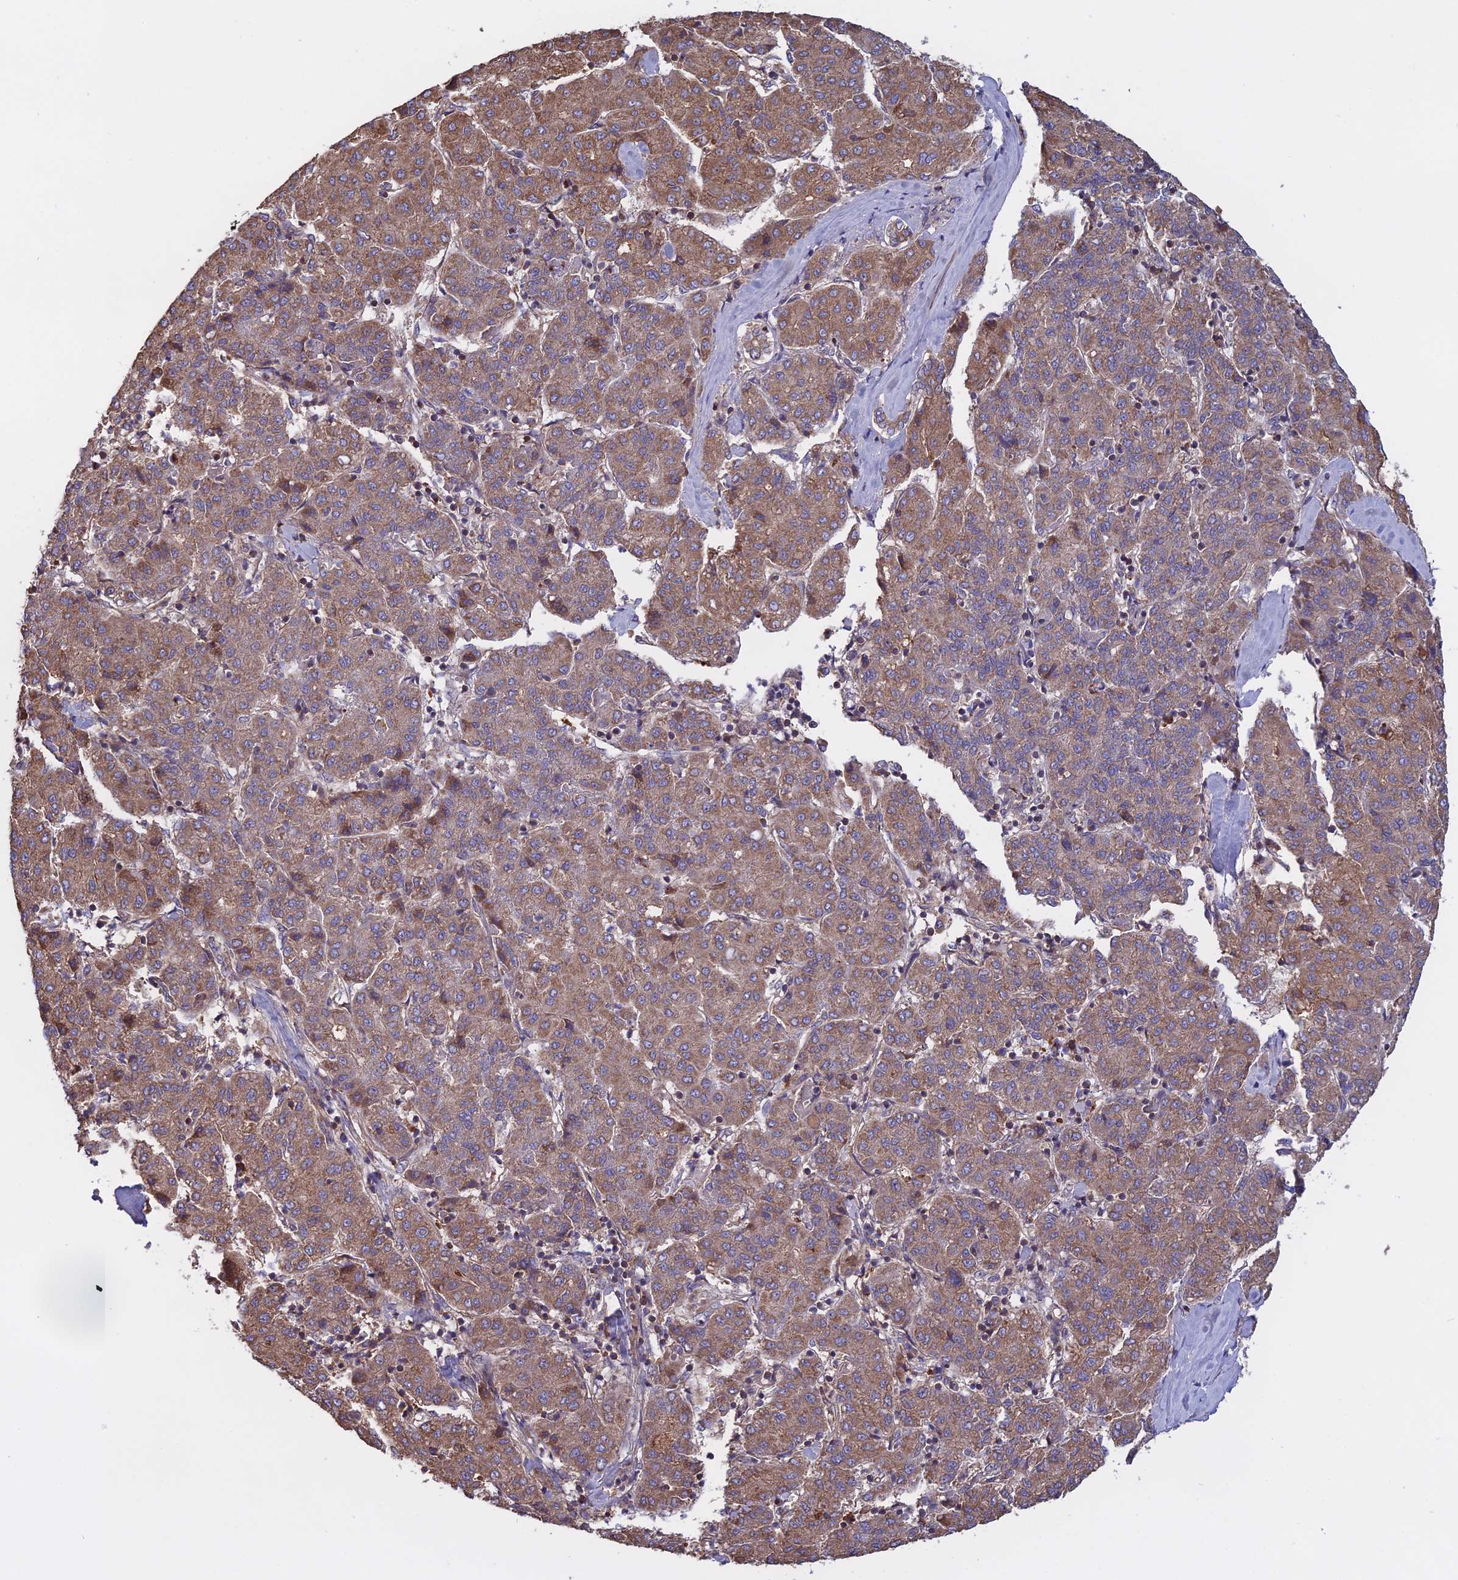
{"staining": {"intensity": "moderate", "quantity": ">75%", "location": "cytoplasmic/membranous"}, "tissue": "liver cancer", "cell_type": "Tumor cells", "image_type": "cancer", "snomed": [{"axis": "morphology", "description": "Carcinoma, Hepatocellular, NOS"}, {"axis": "topography", "description": "Liver"}], "caption": "Protein analysis of liver cancer tissue shows moderate cytoplasmic/membranous staining in about >75% of tumor cells. (DAB (3,3'-diaminobenzidine) IHC, brown staining for protein, blue staining for nuclei).", "gene": "GALR2", "patient": {"sex": "male", "age": 65}}